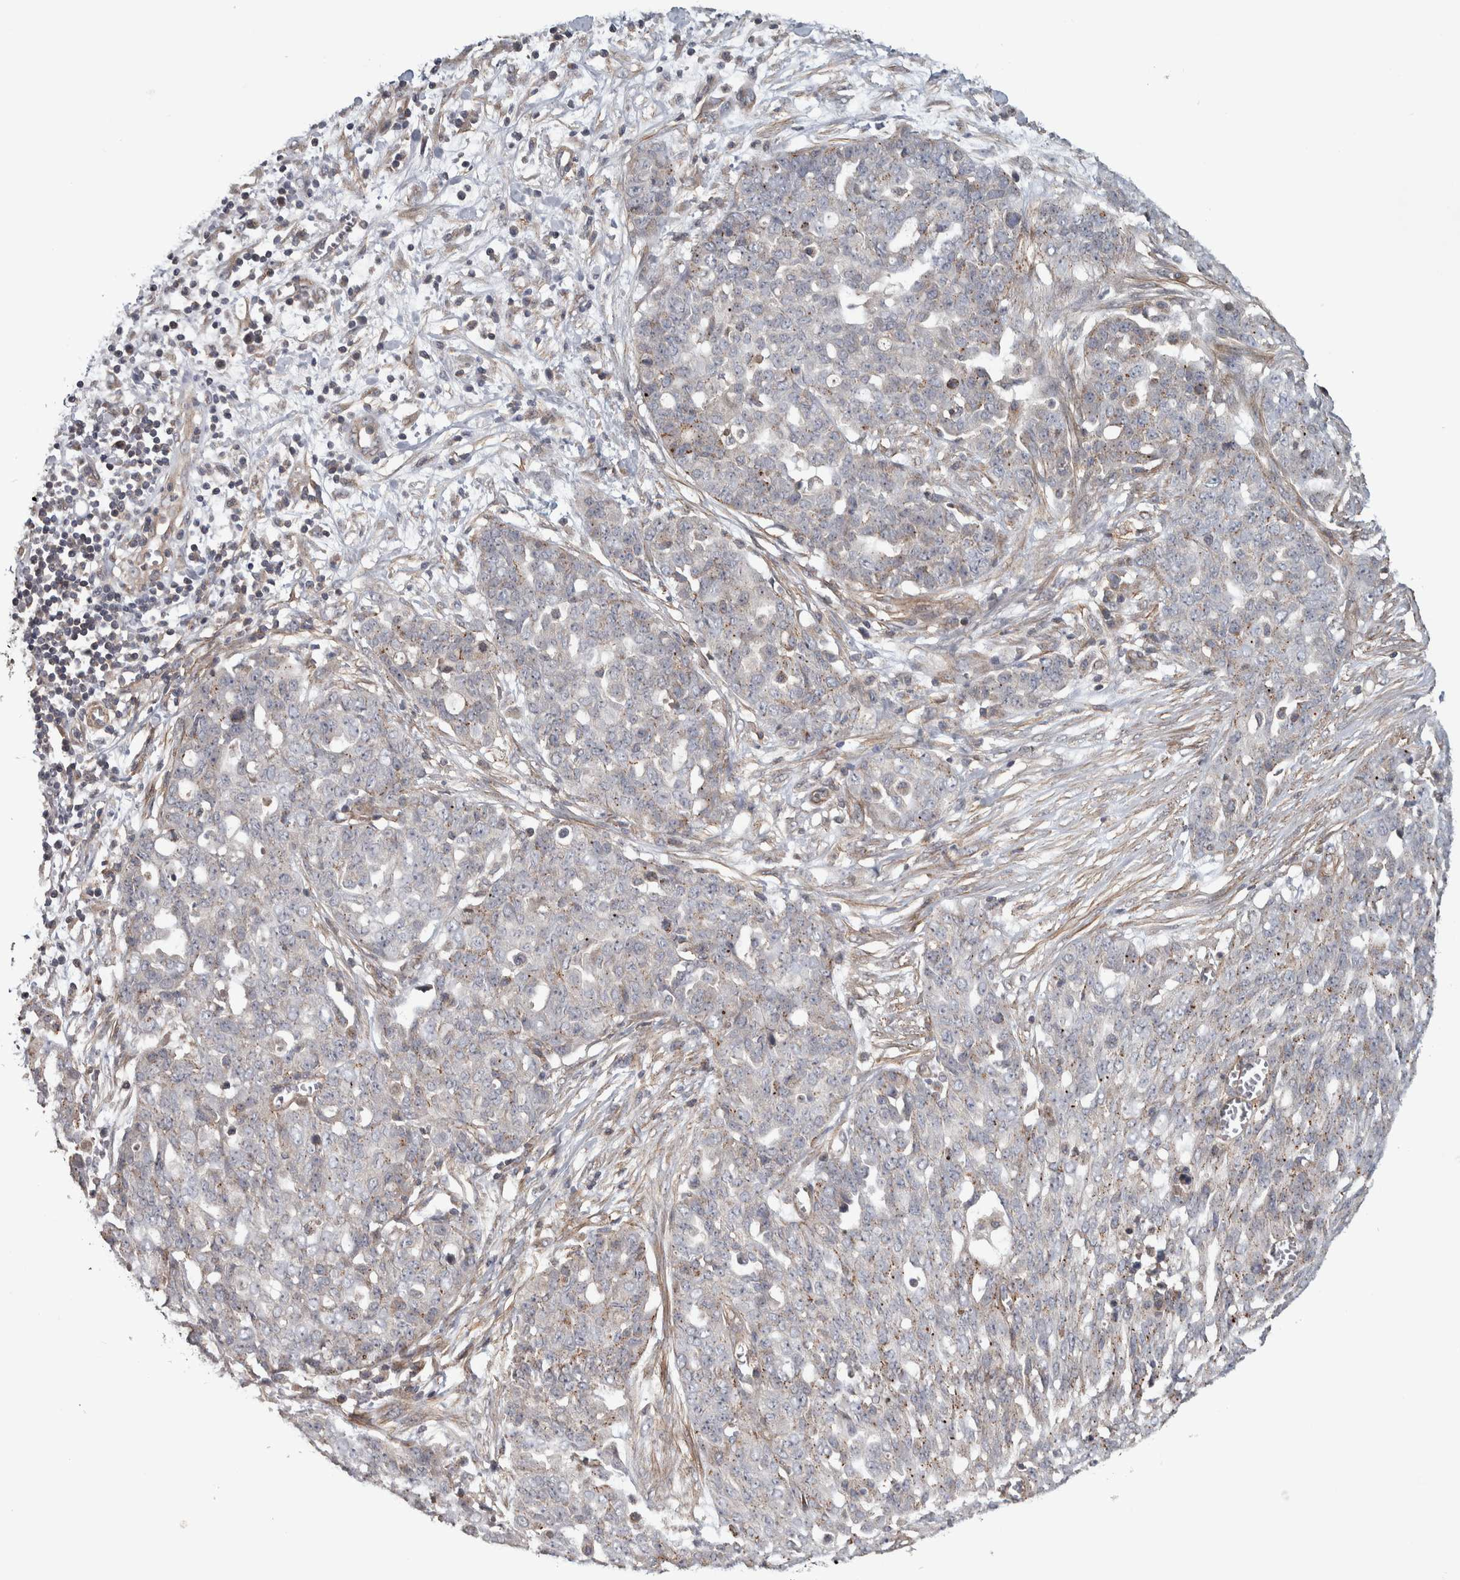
{"staining": {"intensity": "weak", "quantity": "<25%", "location": "cytoplasmic/membranous"}, "tissue": "ovarian cancer", "cell_type": "Tumor cells", "image_type": "cancer", "snomed": [{"axis": "morphology", "description": "Cystadenocarcinoma, serous, NOS"}, {"axis": "topography", "description": "Soft tissue"}, {"axis": "topography", "description": "Ovary"}], "caption": "Ovarian cancer was stained to show a protein in brown. There is no significant positivity in tumor cells.", "gene": "CHMP4C", "patient": {"sex": "female", "age": 57}}